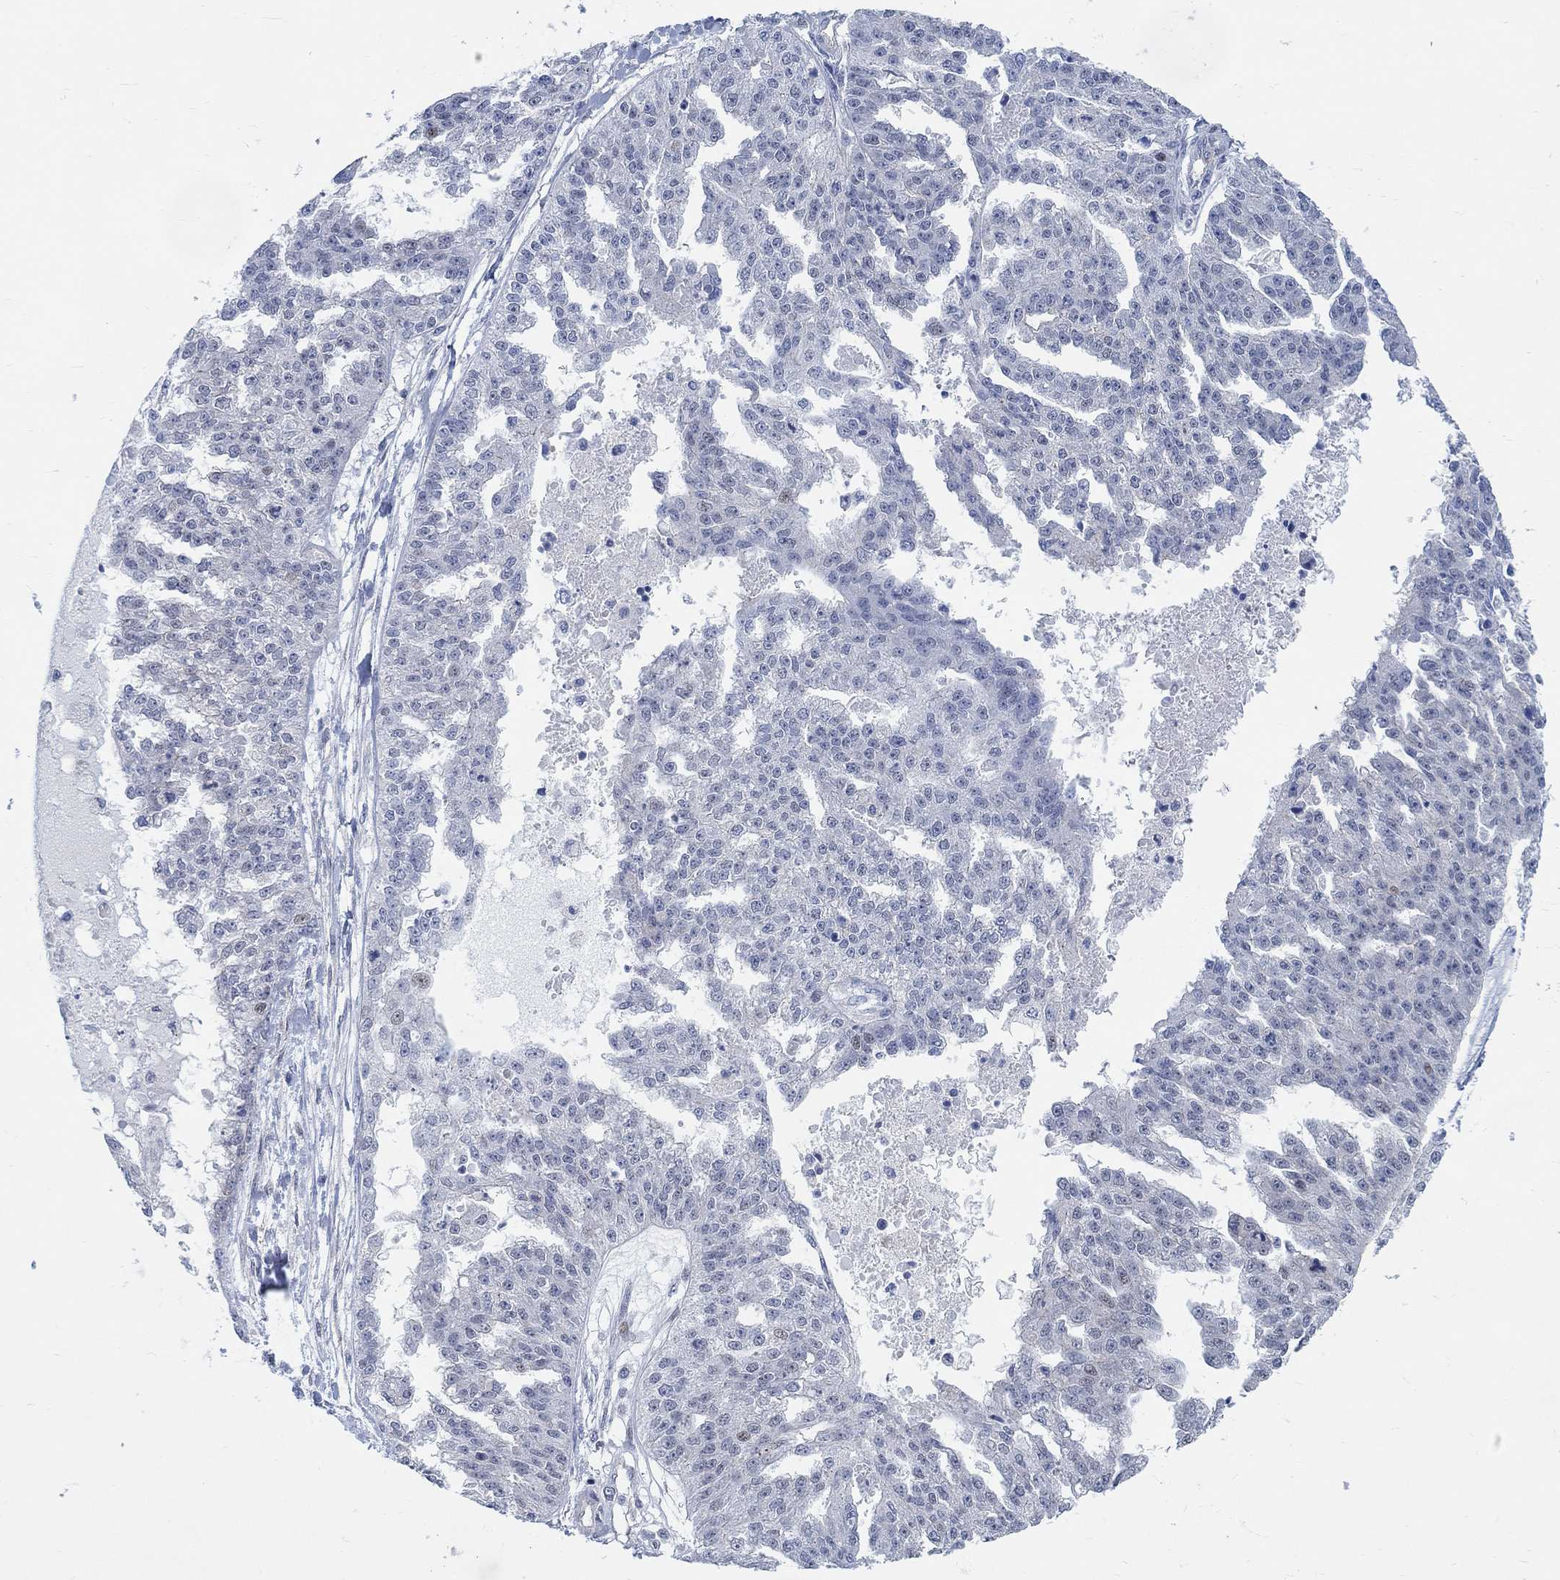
{"staining": {"intensity": "weak", "quantity": "<25%", "location": "nuclear"}, "tissue": "ovarian cancer", "cell_type": "Tumor cells", "image_type": "cancer", "snomed": [{"axis": "morphology", "description": "Cystadenocarcinoma, serous, NOS"}, {"axis": "topography", "description": "Ovary"}], "caption": "A high-resolution micrograph shows IHC staining of ovarian cancer (serous cystadenocarcinoma), which displays no significant expression in tumor cells.", "gene": "KCNH8", "patient": {"sex": "female", "age": 58}}